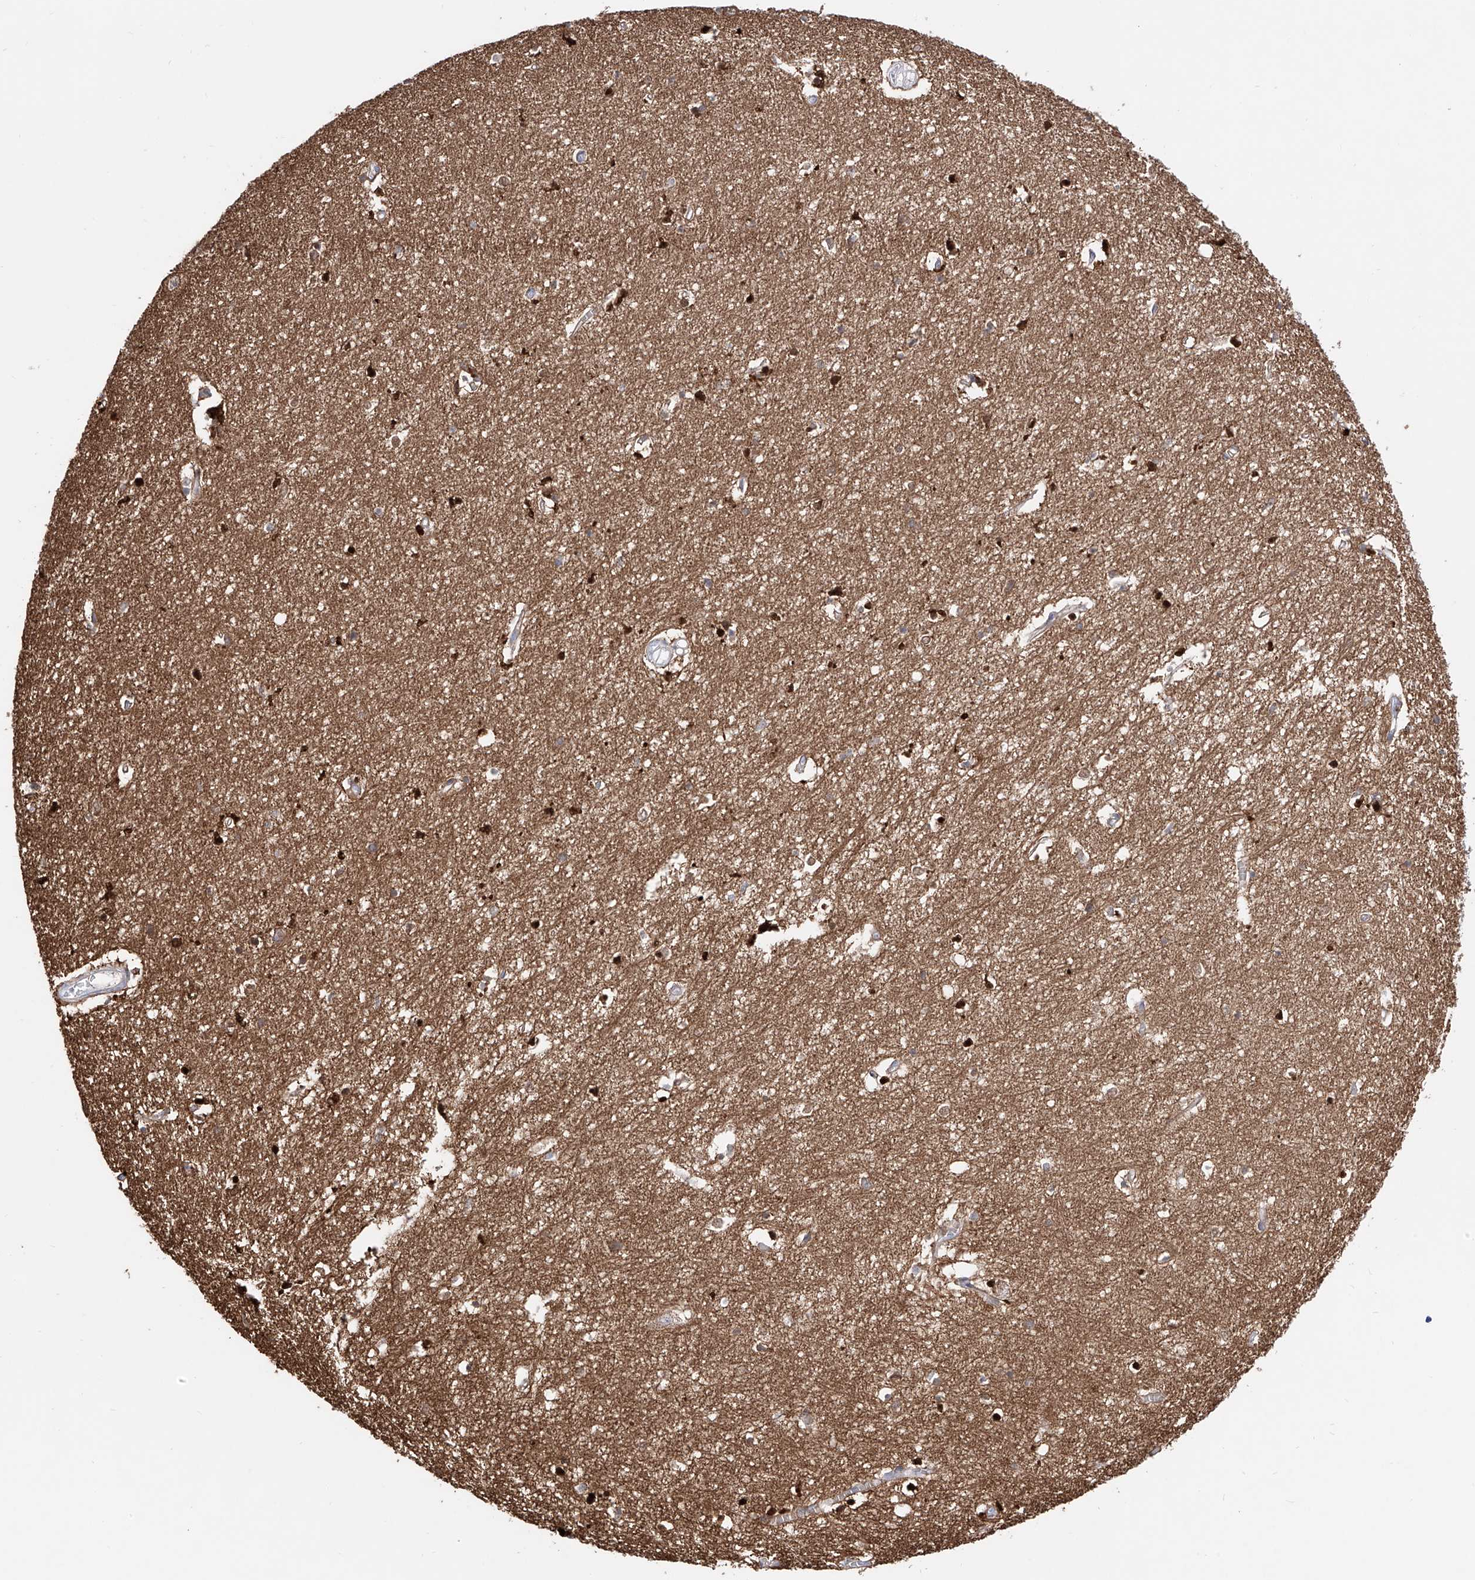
{"staining": {"intensity": "moderate", "quantity": ">75%", "location": "cytoplasmic/membranous"}, "tissue": "hippocampus", "cell_type": "Glial cells", "image_type": "normal", "snomed": [{"axis": "morphology", "description": "Normal tissue, NOS"}, {"axis": "topography", "description": "Hippocampus"}], "caption": "Immunohistochemistry (DAB) staining of normal human hippocampus exhibits moderate cytoplasmic/membranous protein positivity in about >75% of glial cells.", "gene": "ZNF653", "patient": {"sex": "female", "age": 64}}